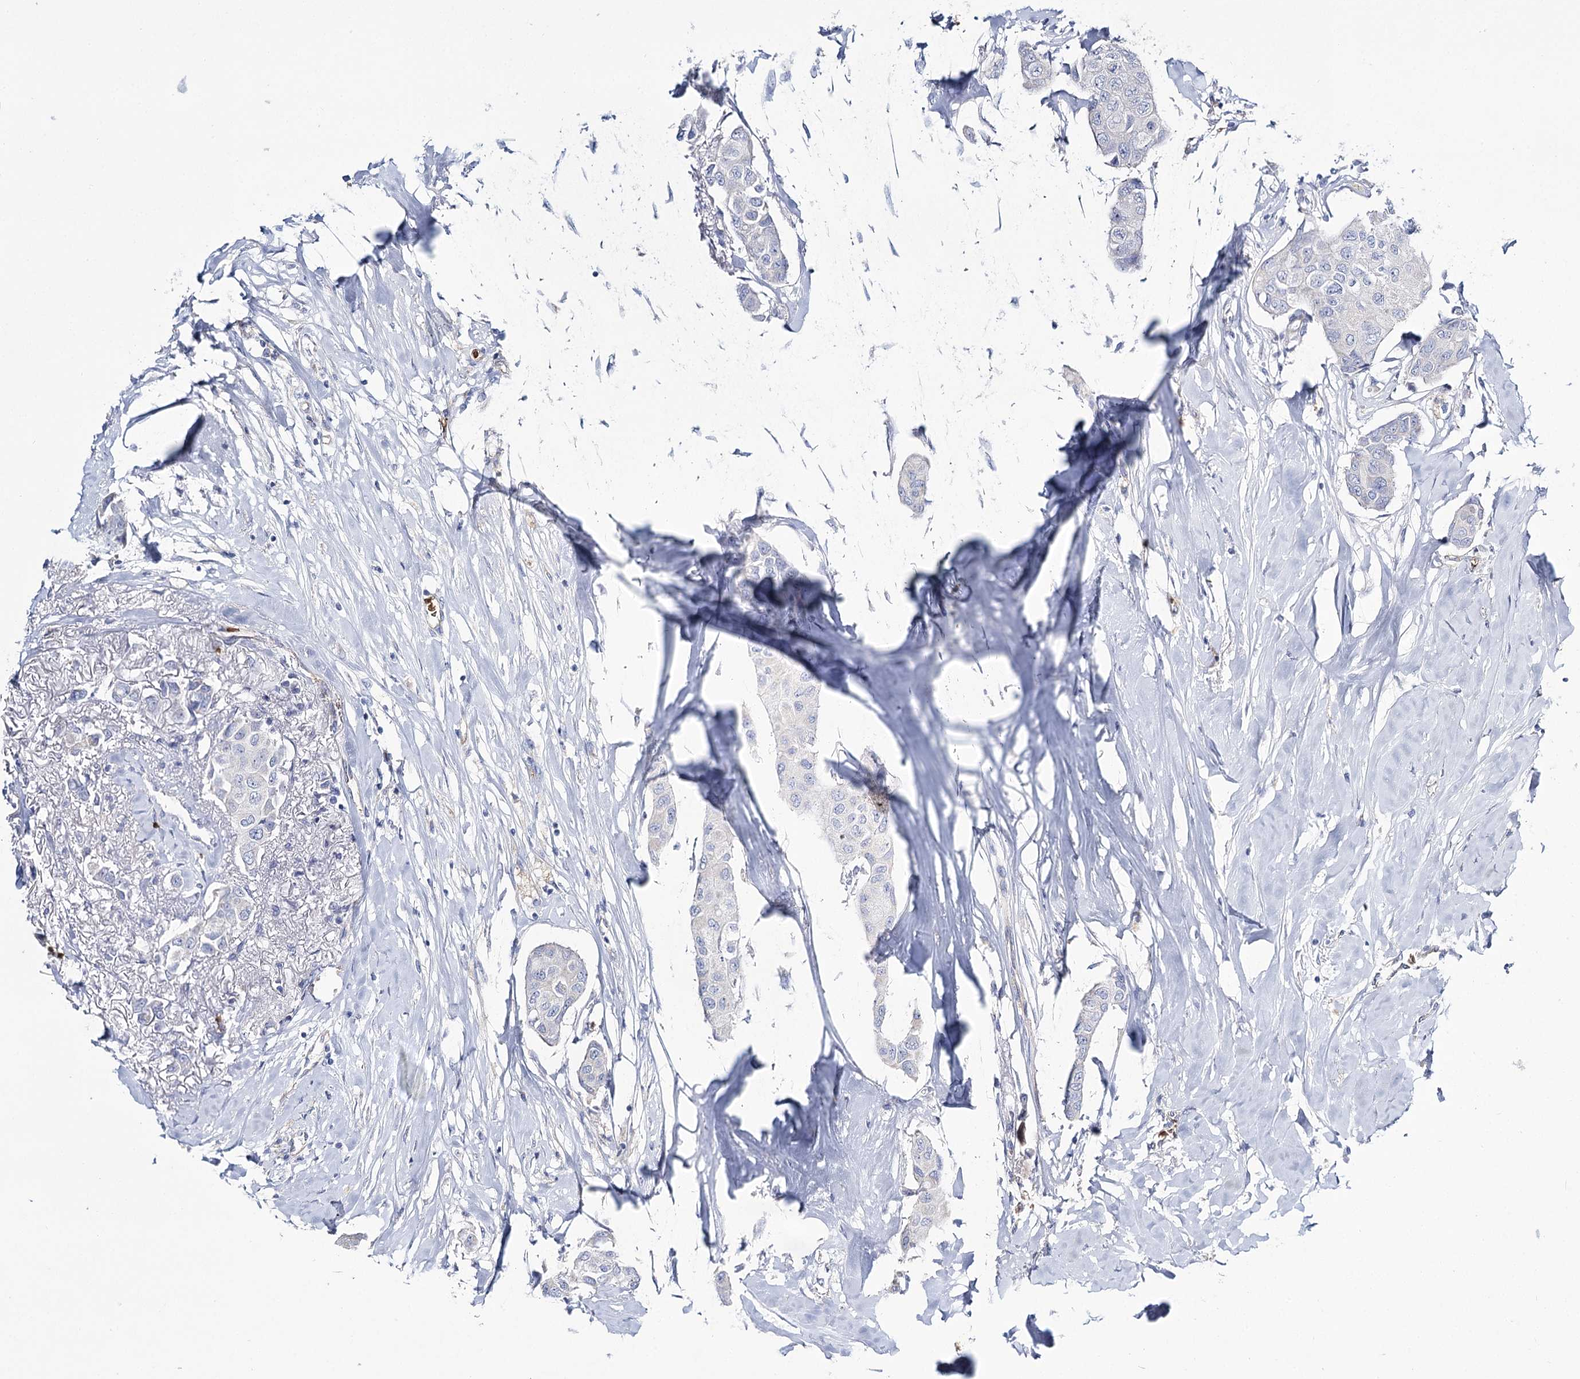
{"staining": {"intensity": "negative", "quantity": "none", "location": "none"}, "tissue": "breast cancer", "cell_type": "Tumor cells", "image_type": "cancer", "snomed": [{"axis": "morphology", "description": "Duct carcinoma"}, {"axis": "topography", "description": "Breast"}], "caption": "A histopathology image of human intraductal carcinoma (breast) is negative for staining in tumor cells. Brightfield microscopy of IHC stained with DAB (brown) and hematoxylin (blue), captured at high magnification.", "gene": "GBF1", "patient": {"sex": "female", "age": 80}}